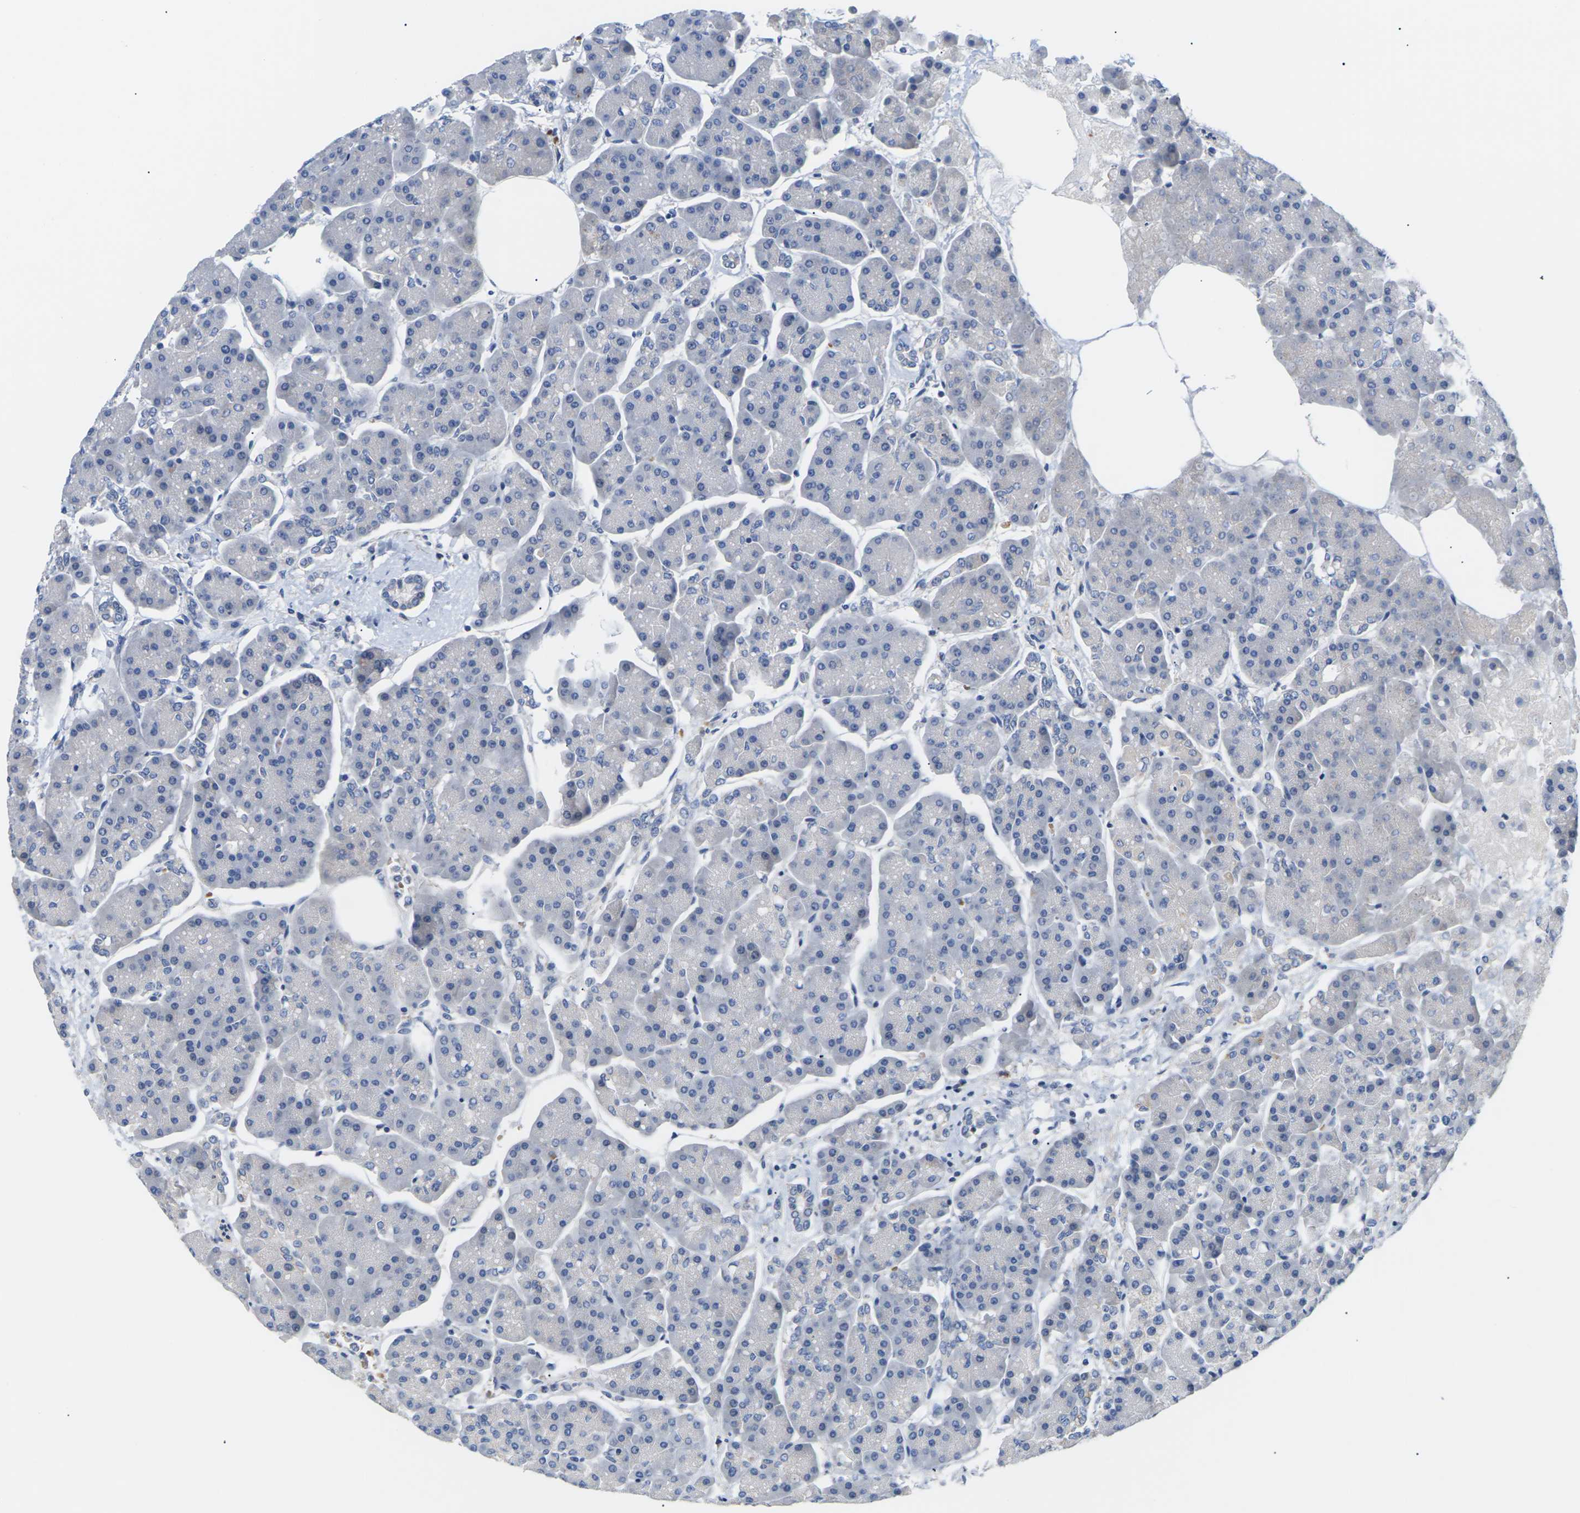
{"staining": {"intensity": "weak", "quantity": "<25%", "location": "cytoplasmic/membranous"}, "tissue": "pancreas", "cell_type": "Exocrine glandular cells", "image_type": "normal", "snomed": [{"axis": "morphology", "description": "Normal tissue, NOS"}, {"axis": "topography", "description": "Pancreas"}], "caption": "Immunohistochemical staining of unremarkable pancreas exhibits no significant staining in exocrine glandular cells.", "gene": "TMCO4", "patient": {"sex": "female", "age": 70}}